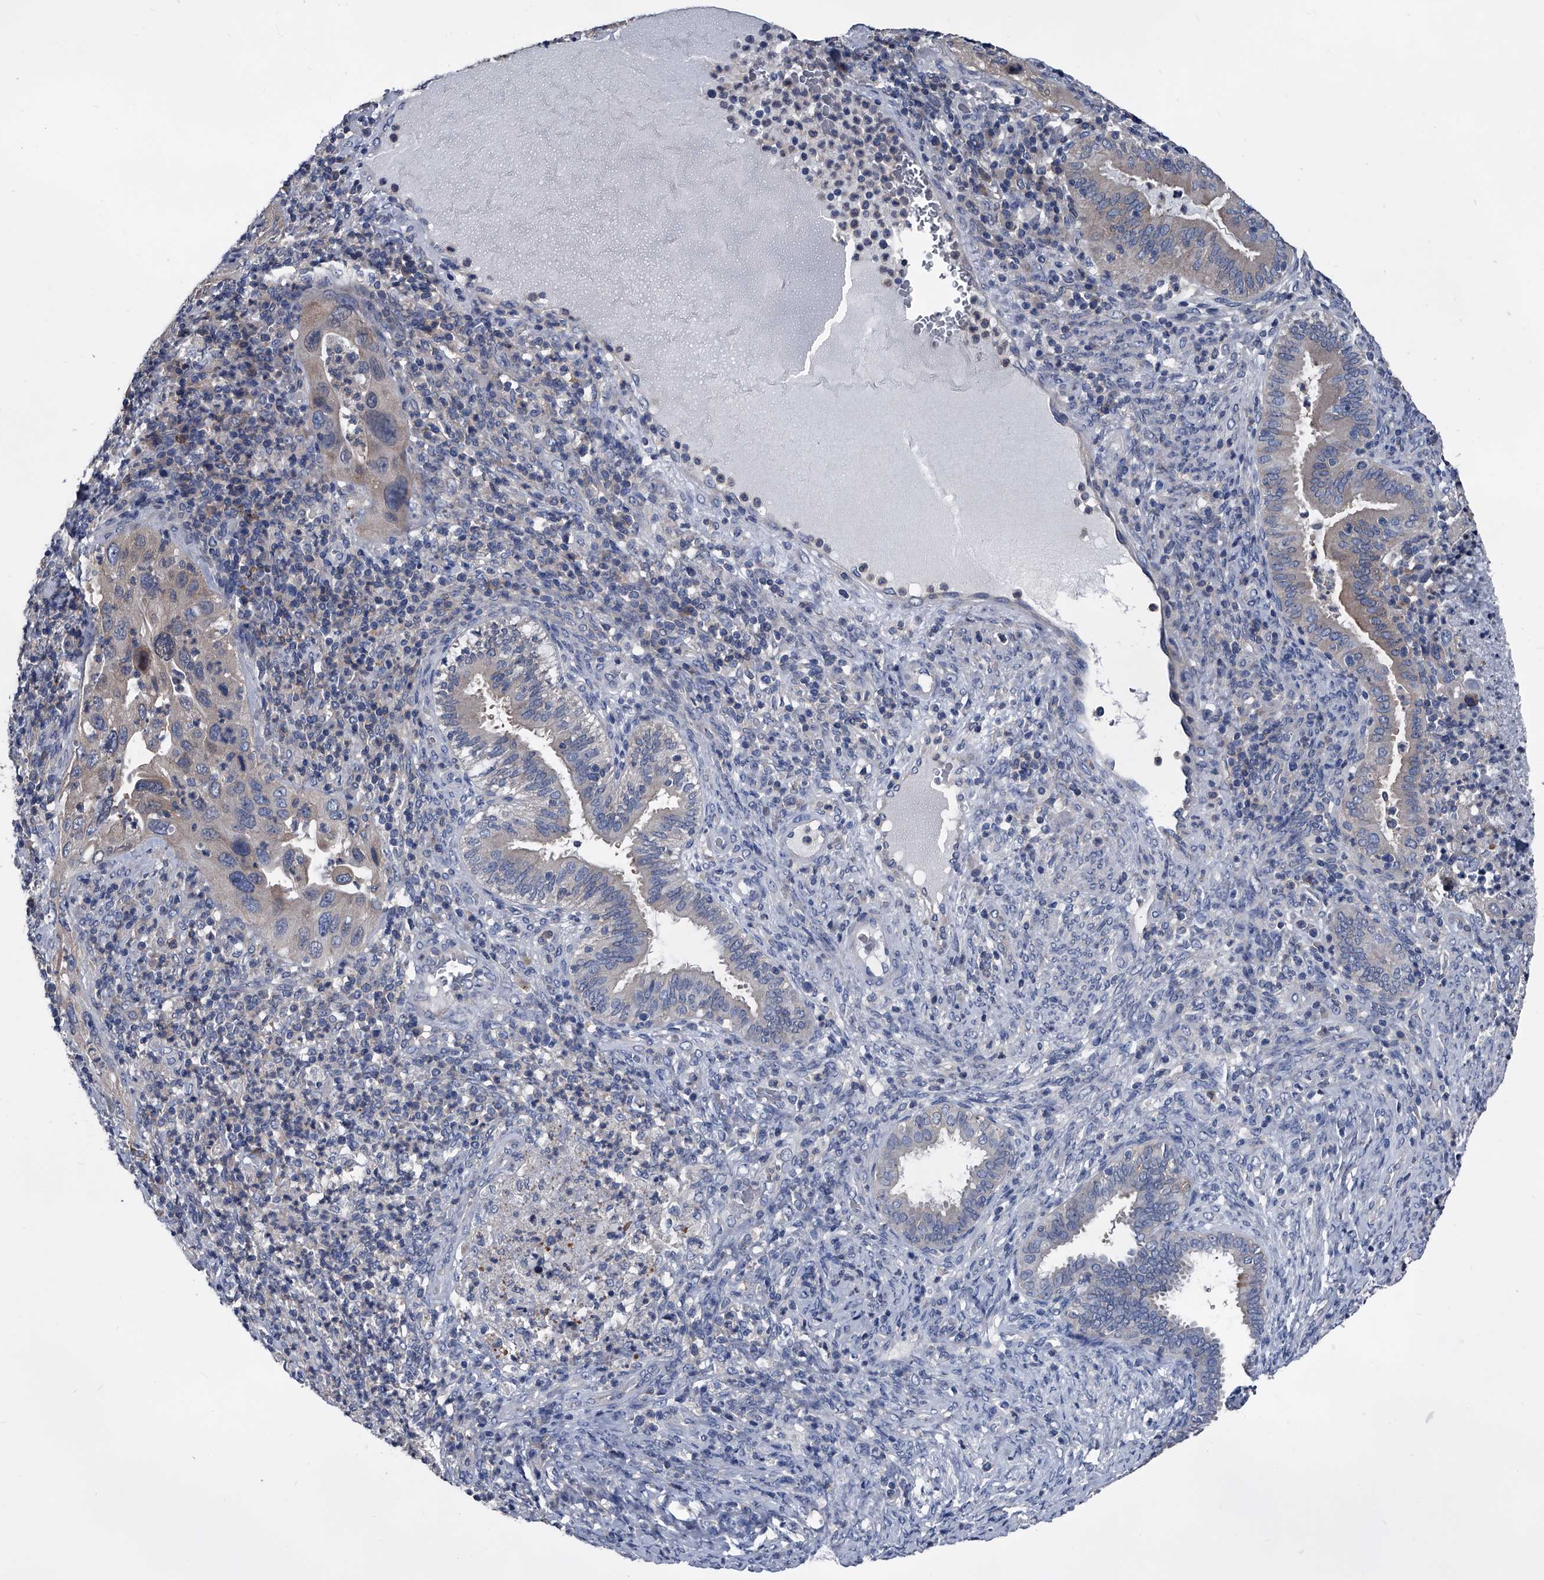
{"staining": {"intensity": "negative", "quantity": "none", "location": "none"}, "tissue": "cervical cancer", "cell_type": "Tumor cells", "image_type": "cancer", "snomed": [{"axis": "morphology", "description": "Squamous cell carcinoma, NOS"}, {"axis": "topography", "description": "Cervix"}], "caption": "The histopathology image exhibits no significant positivity in tumor cells of cervical squamous cell carcinoma. (DAB immunohistochemistry (IHC) visualized using brightfield microscopy, high magnification).", "gene": "KIF13A", "patient": {"sex": "female", "age": 38}}